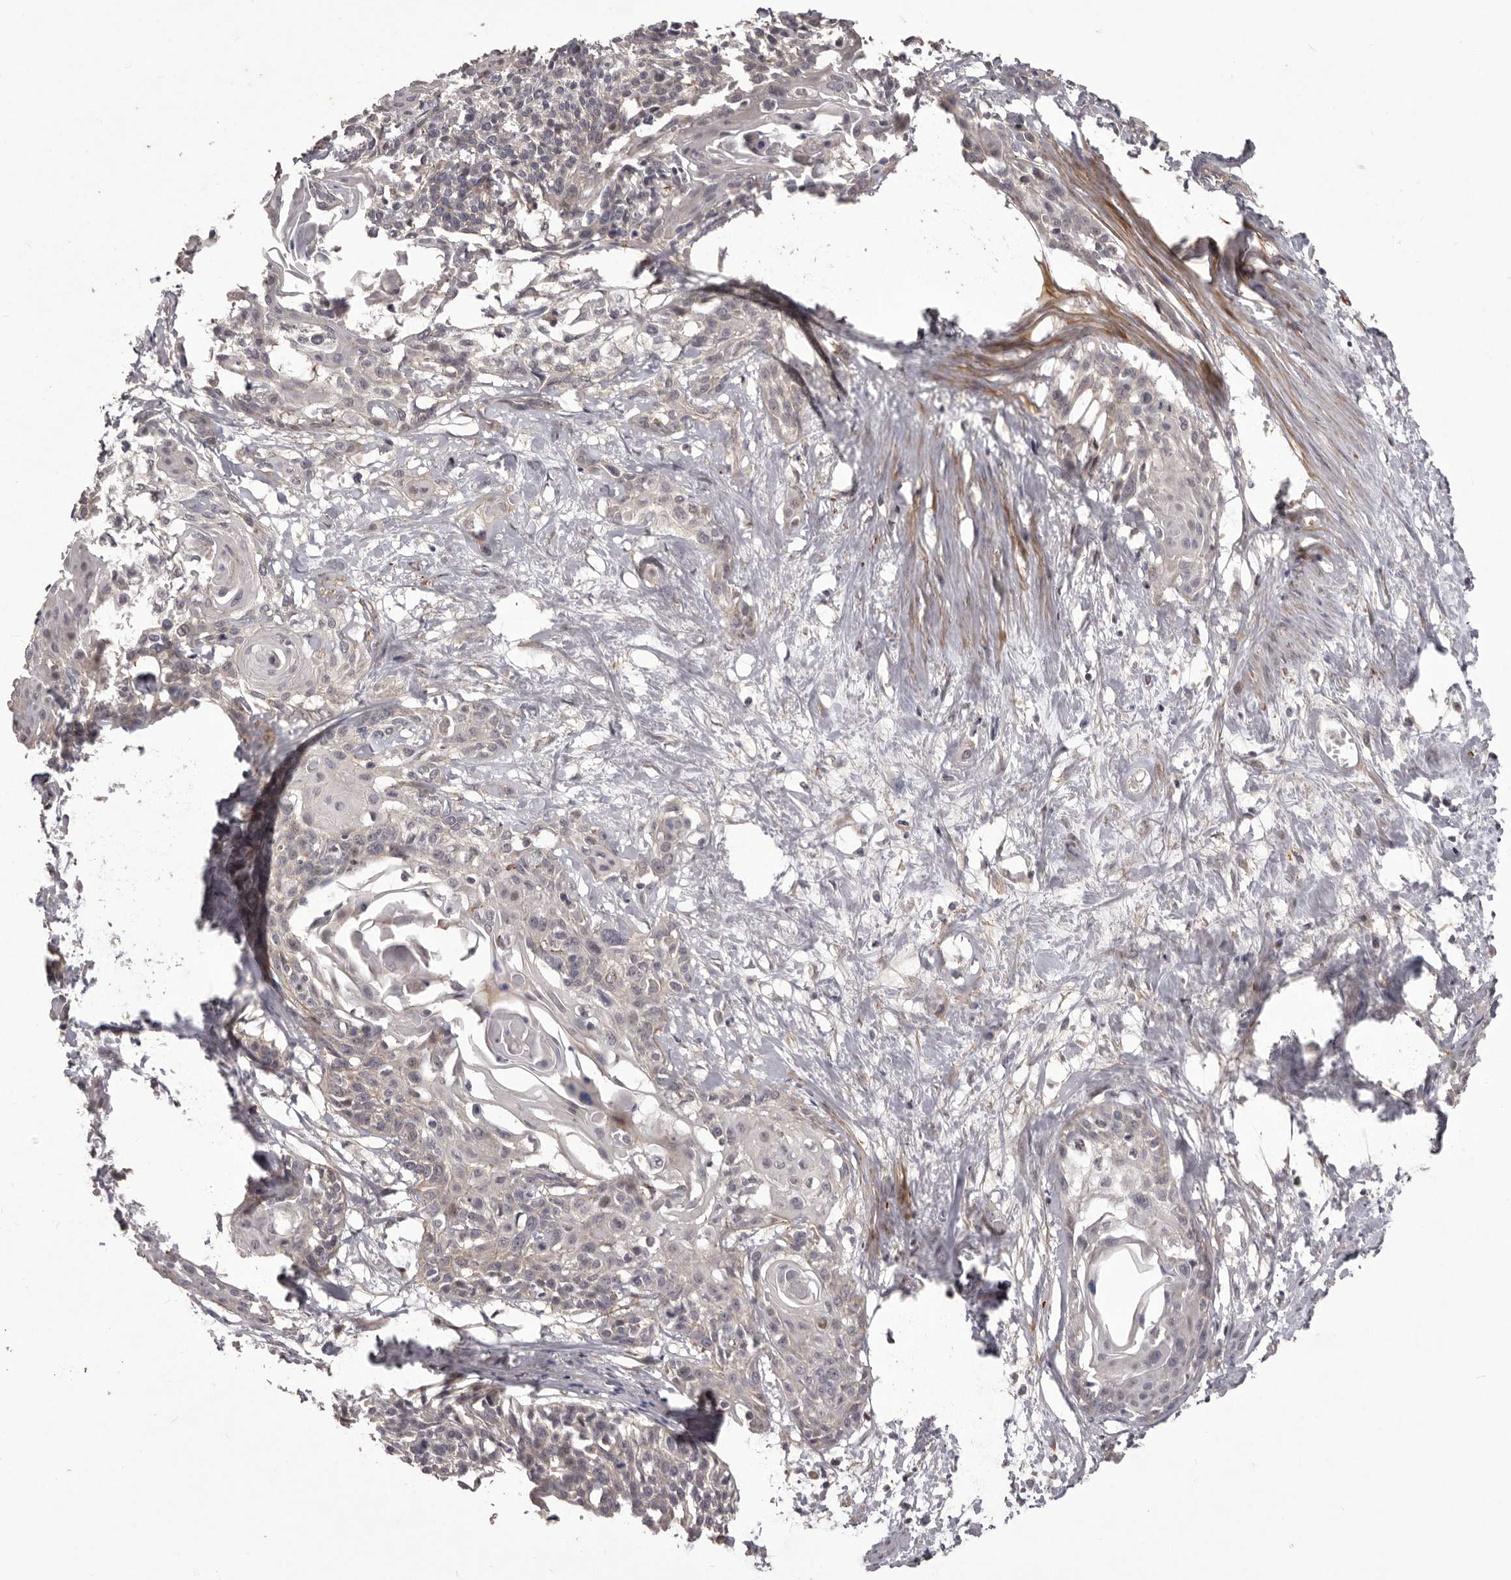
{"staining": {"intensity": "negative", "quantity": "none", "location": "none"}, "tissue": "cervical cancer", "cell_type": "Tumor cells", "image_type": "cancer", "snomed": [{"axis": "morphology", "description": "Squamous cell carcinoma, NOS"}, {"axis": "topography", "description": "Cervix"}], "caption": "Immunohistochemistry (IHC) photomicrograph of human cervical cancer stained for a protein (brown), which exhibits no positivity in tumor cells.", "gene": "HBS1L", "patient": {"sex": "female", "age": 57}}